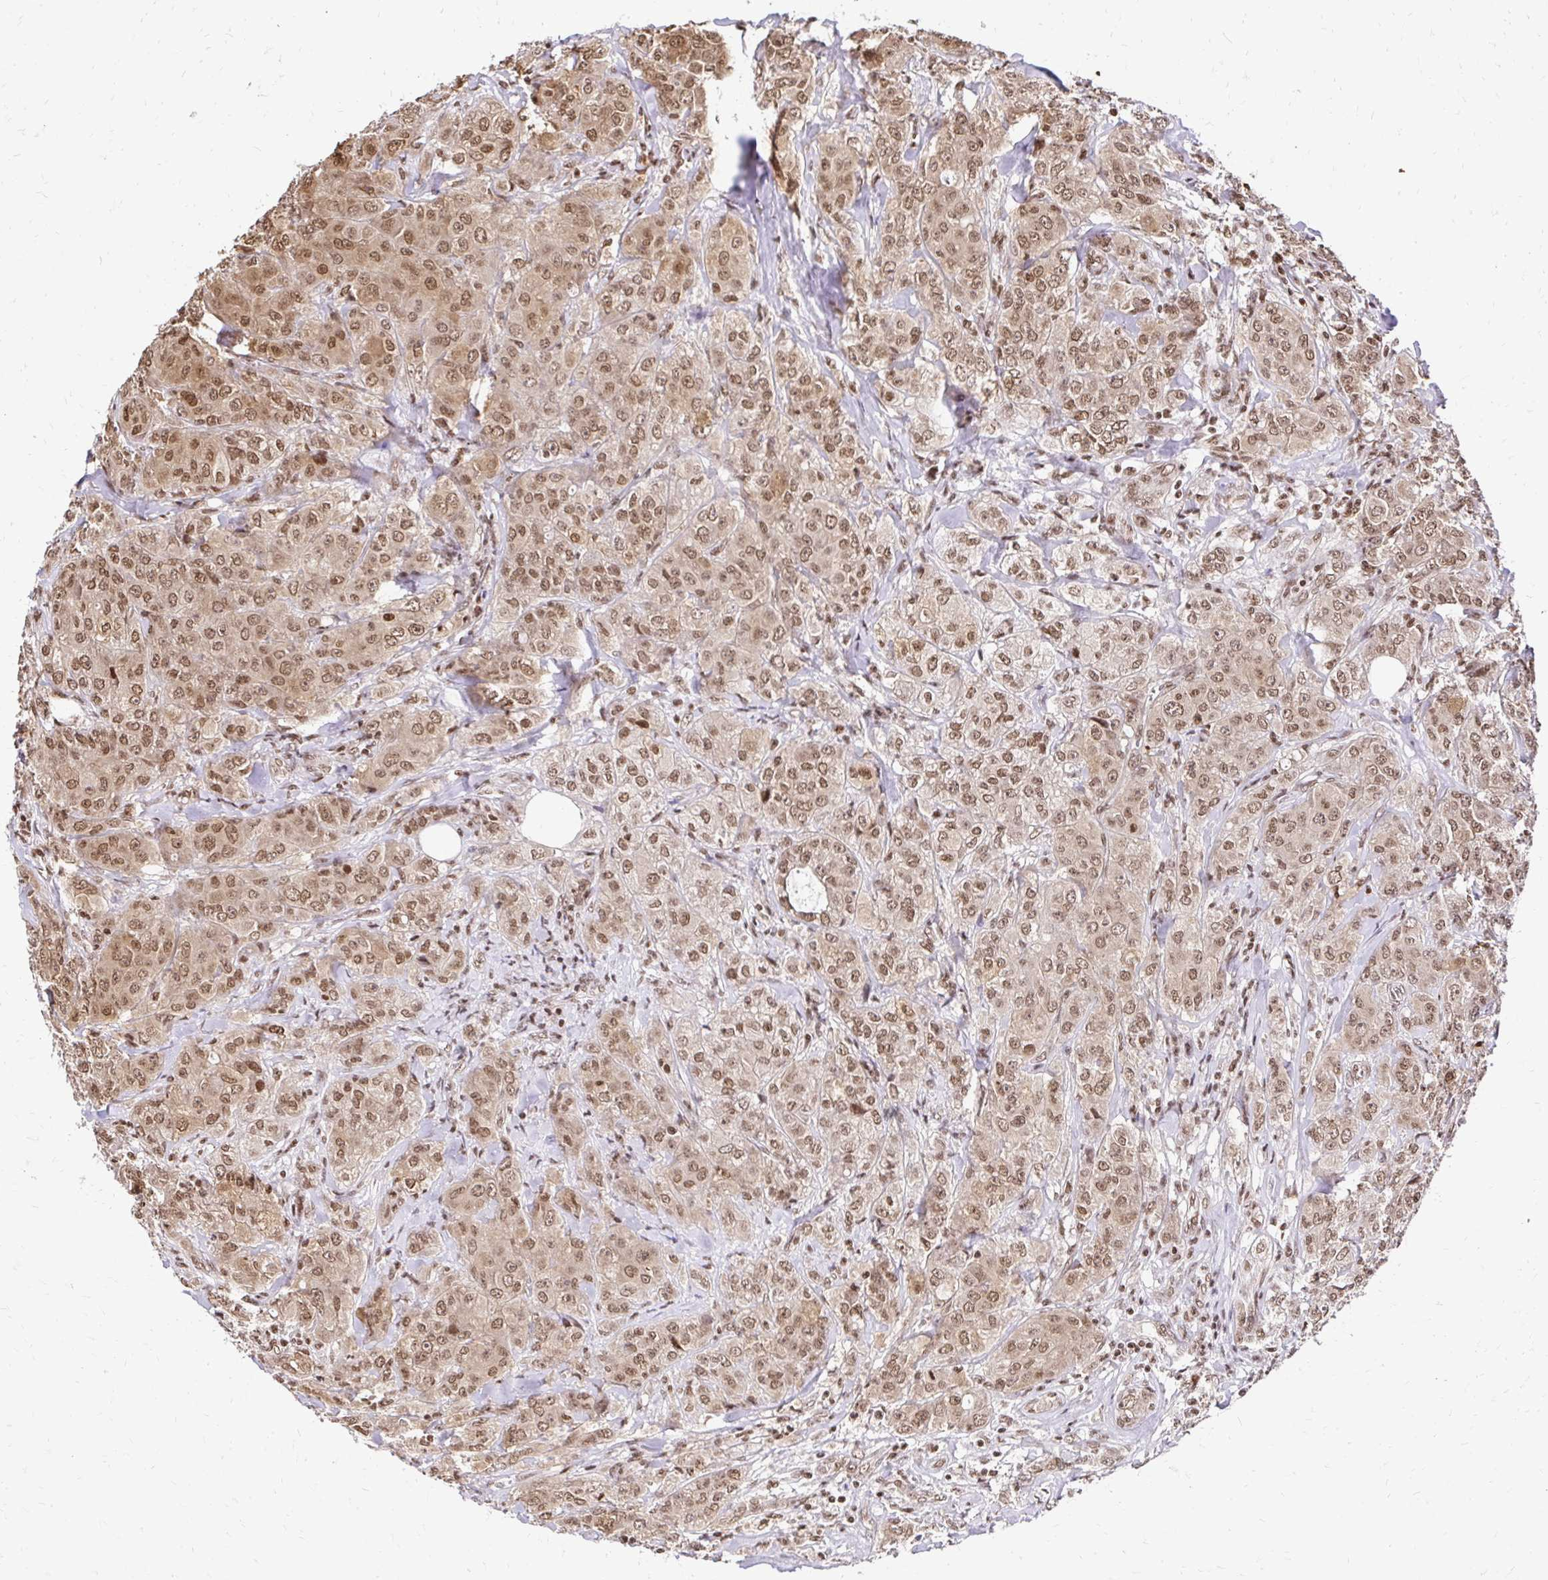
{"staining": {"intensity": "moderate", "quantity": ">75%", "location": "nuclear"}, "tissue": "breast cancer", "cell_type": "Tumor cells", "image_type": "cancer", "snomed": [{"axis": "morphology", "description": "Normal tissue, NOS"}, {"axis": "morphology", "description": "Duct carcinoma"}, {"axis": "topography", "description": "Breast"}], "caption": "Human intraductal carcinoma (breast) stained with a protein marker displays moderate staining in tumor cells.", "gene": "GLYR1", "patient": {"sex": "female", "age": 43}}